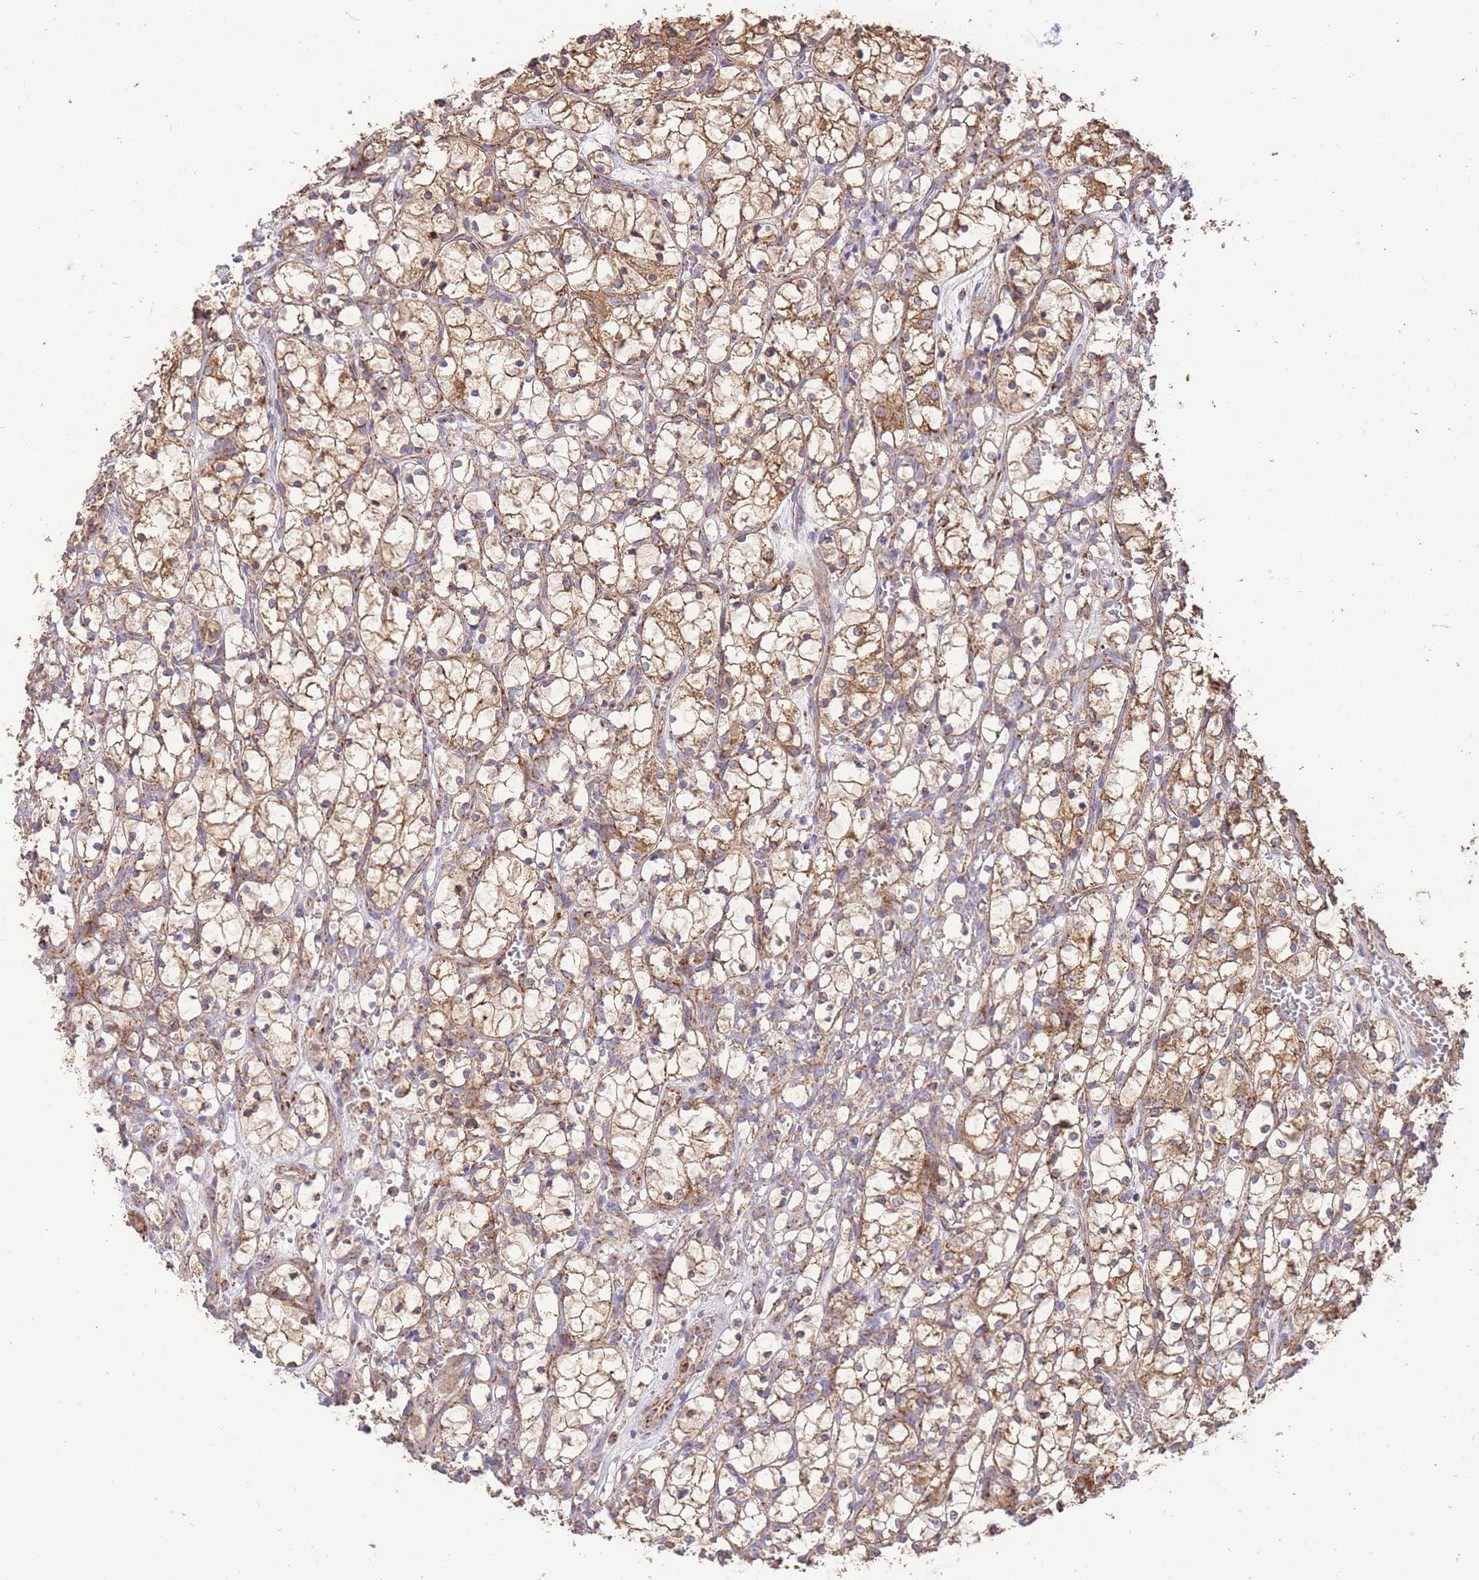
{"staining": {"intensity": "moderate", "quantity": ">75%", "location": "cytoplasmic/membranous"}, "tissue": "renal cancer", "cell_type": "Tumor cells", "image_type": "cancer", "snomed": [{"axis": "morphology", "description": "Adenocarcinoma, NOS"}, {"axis": "topography", "description": "Kidney"}], "caption": "Adenocarcinoma (renal) stained for a protein (brown) exhibits moderate cytoplasmic/membranous positive positivity in about >75% of tumor cells.", "gene": "PREP", "patient": {"sex": "female", "age": 69}}